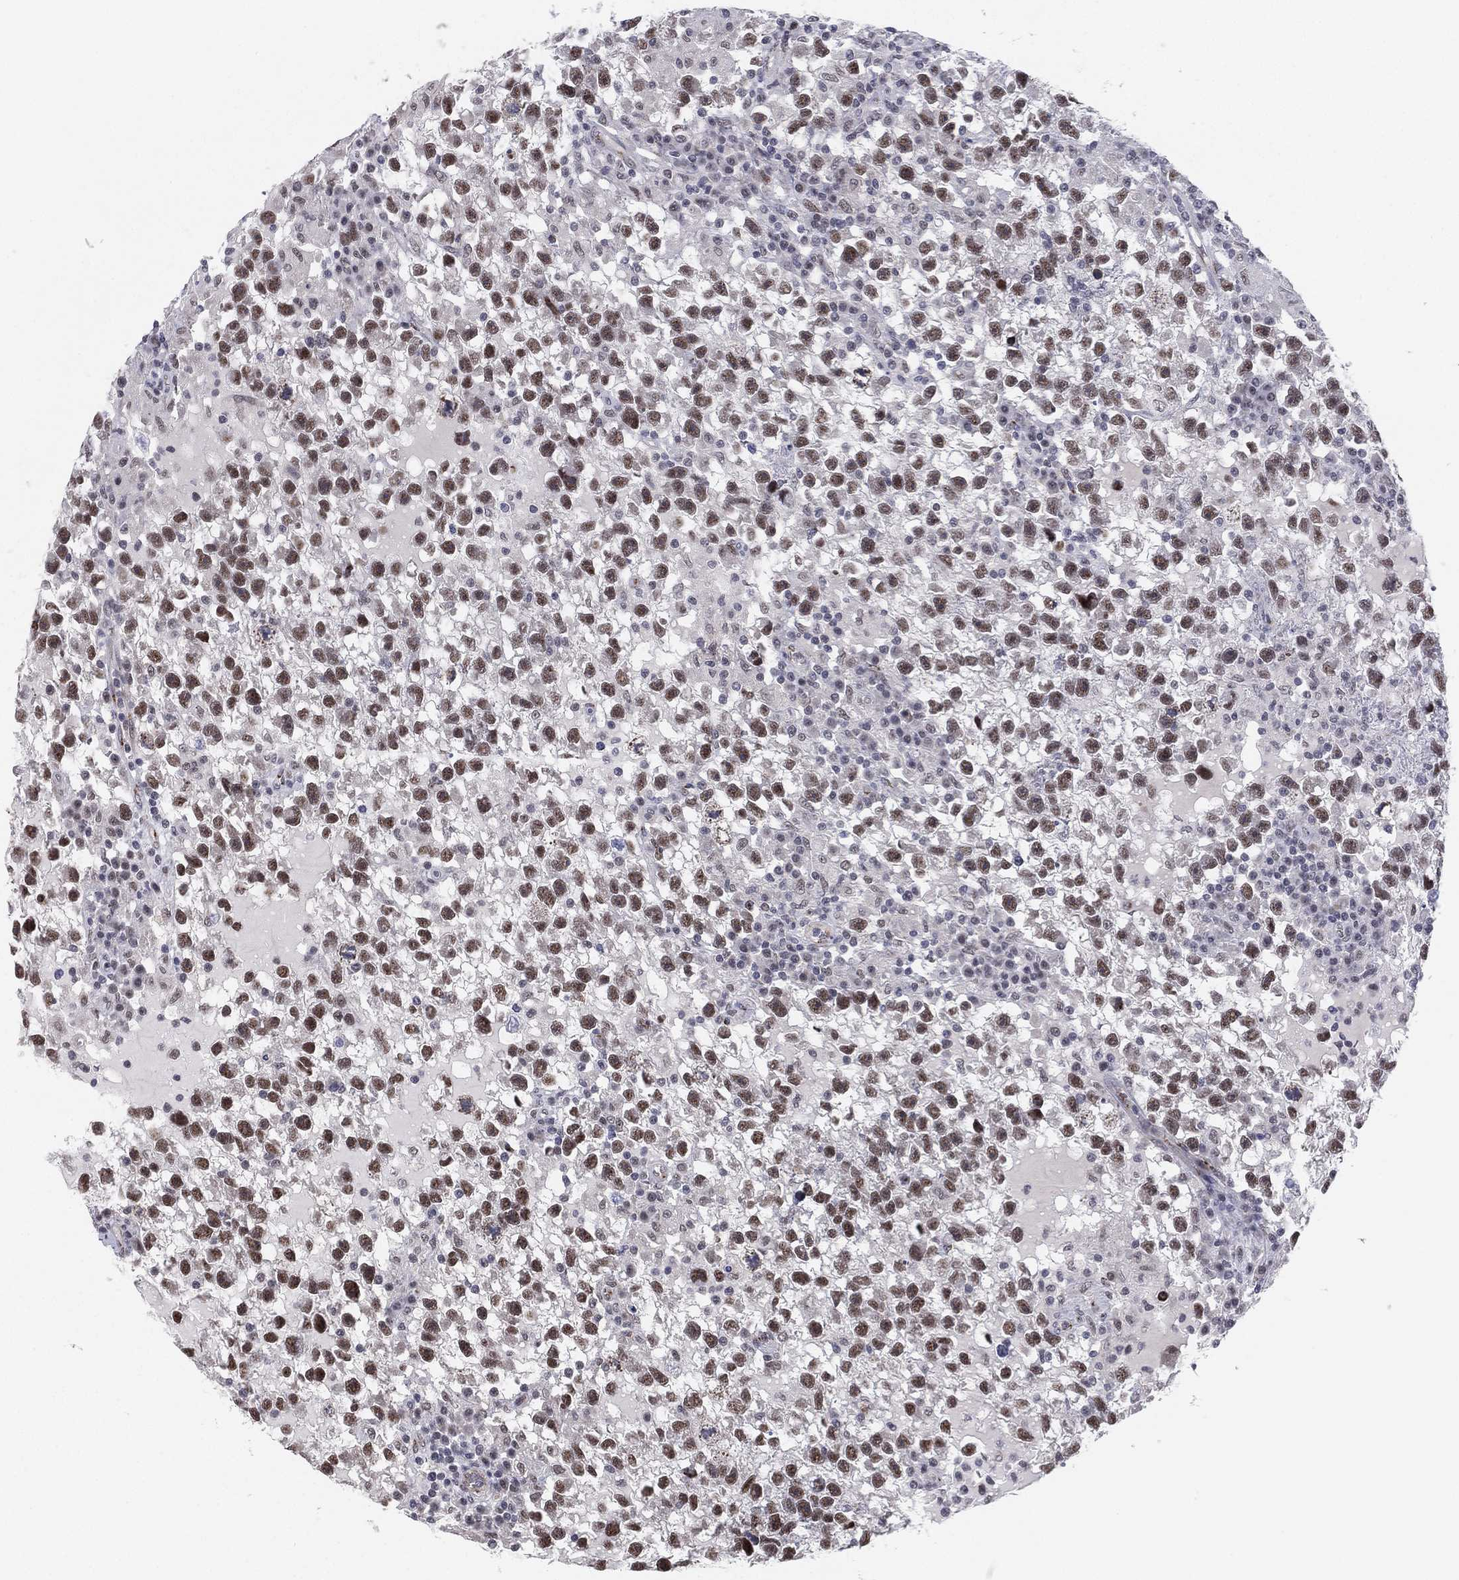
{"staining": {"intensity": "moderate", "quantity": "25%-75%", "location": "nuclear"}, "tissue": "testis cancer", "cell_type": "Tumor cells", "image_type": "cancer", "snomed": [{"axis": "morphology", "description": "Seminoma, NOS"}, {"axis": "topography", "description": "Testis"}], "caption": "Human testis cancer (seminoma) stained for a protein (brown) demonstrates moderate nuclear positive positivity in approximately 25%-75% of tumor cells.", "gene": "CD177", "patient": {"sex": "male", "age": 47}}